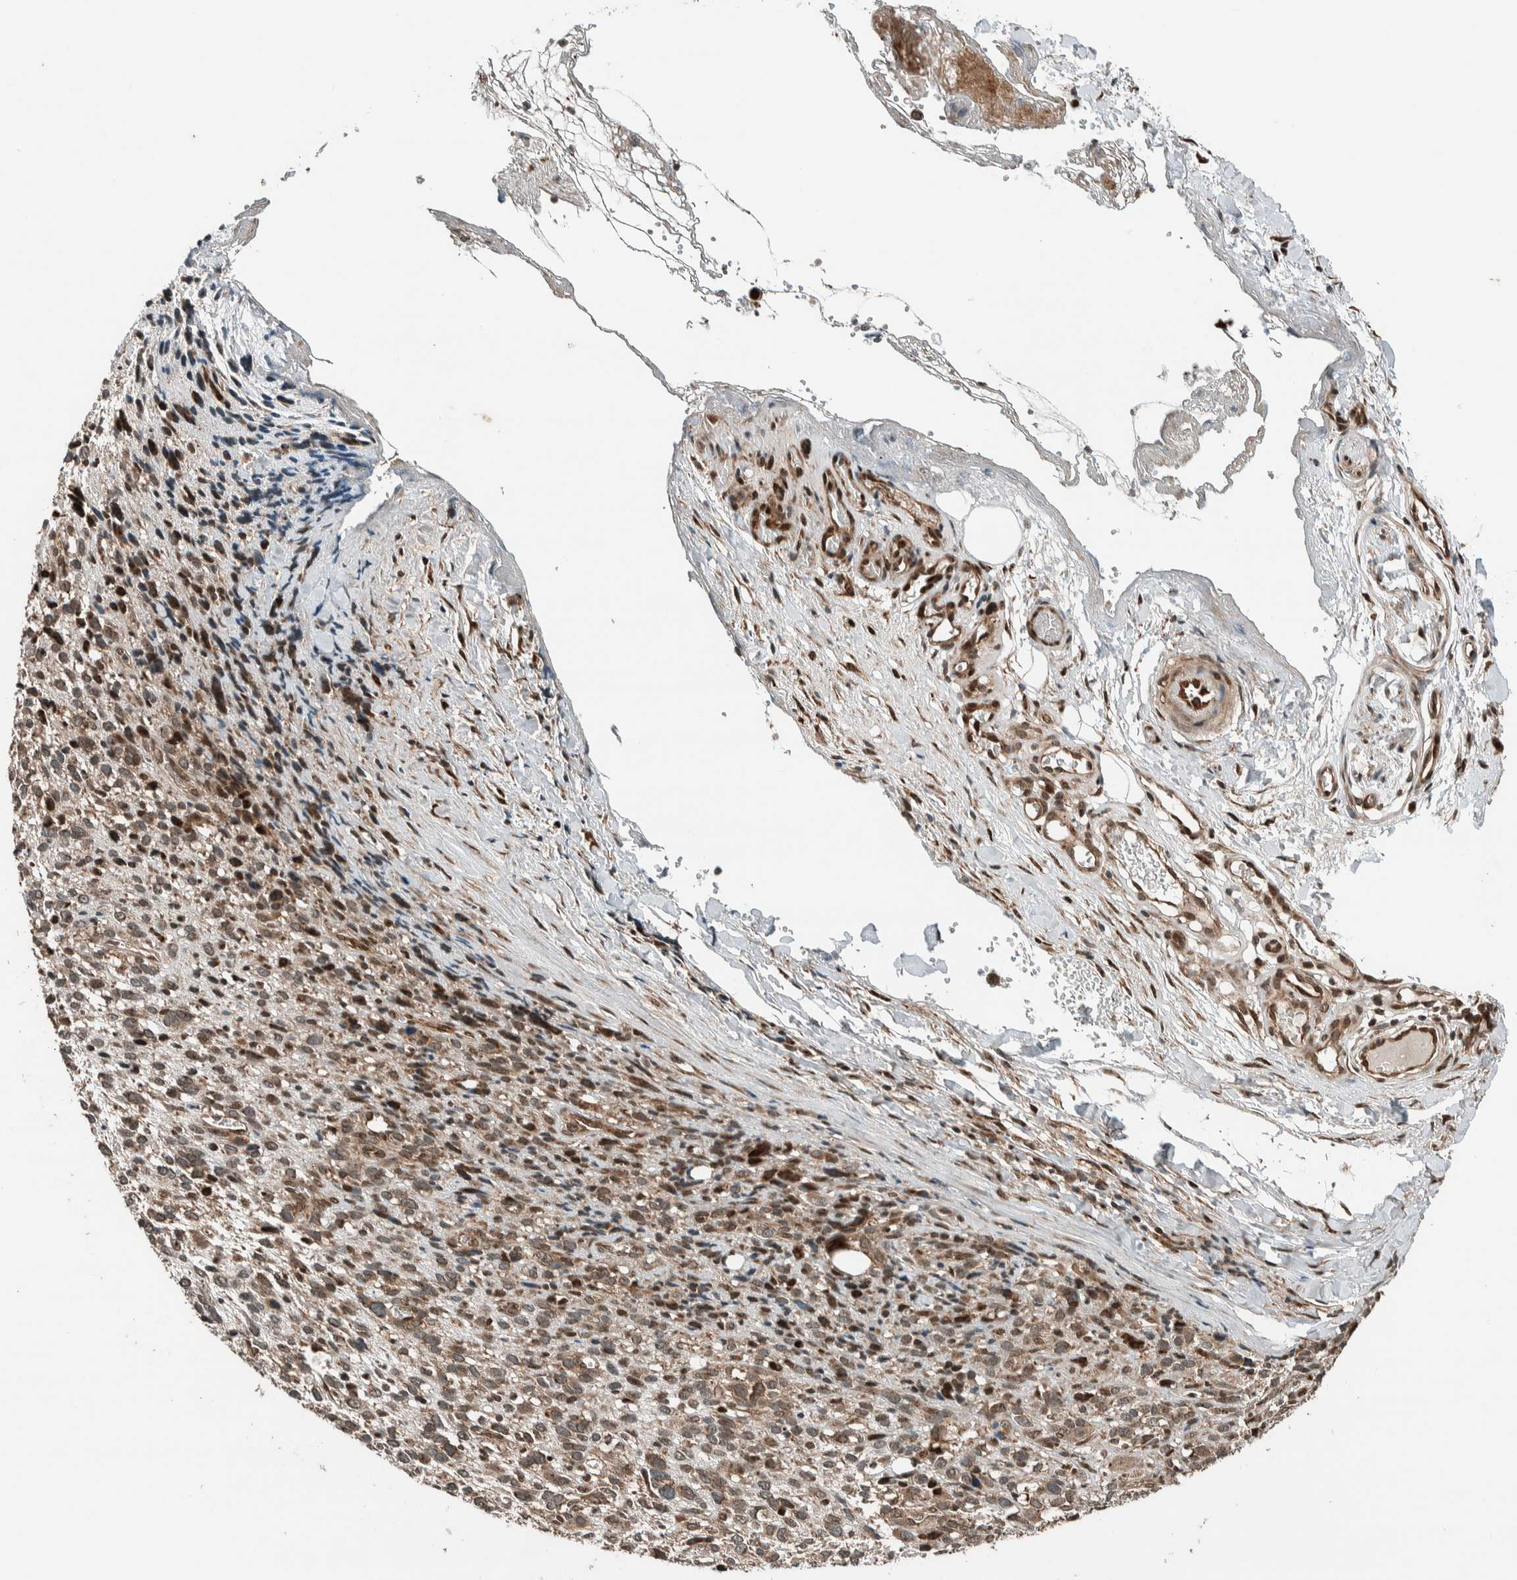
{"staining": {"intensity": "weak", "quantity": ">75%", "location": "nuclear"}, "tissue": "melanoma", "cell_type": "Tumor cells", "image_type": "cancer", "snomed": [{"axis": "morphology", "description": "Malignant melanoma, NOS"}, {"axis": "topography", "description": "Skin"}], "caption": "Brown immunohistochemical staining in human malignant melanoma reveals weak nuclear expression in about >75% of tumor cells.", "gene": "STXBP4", "patient": {"sex": "female", "age": 55}}